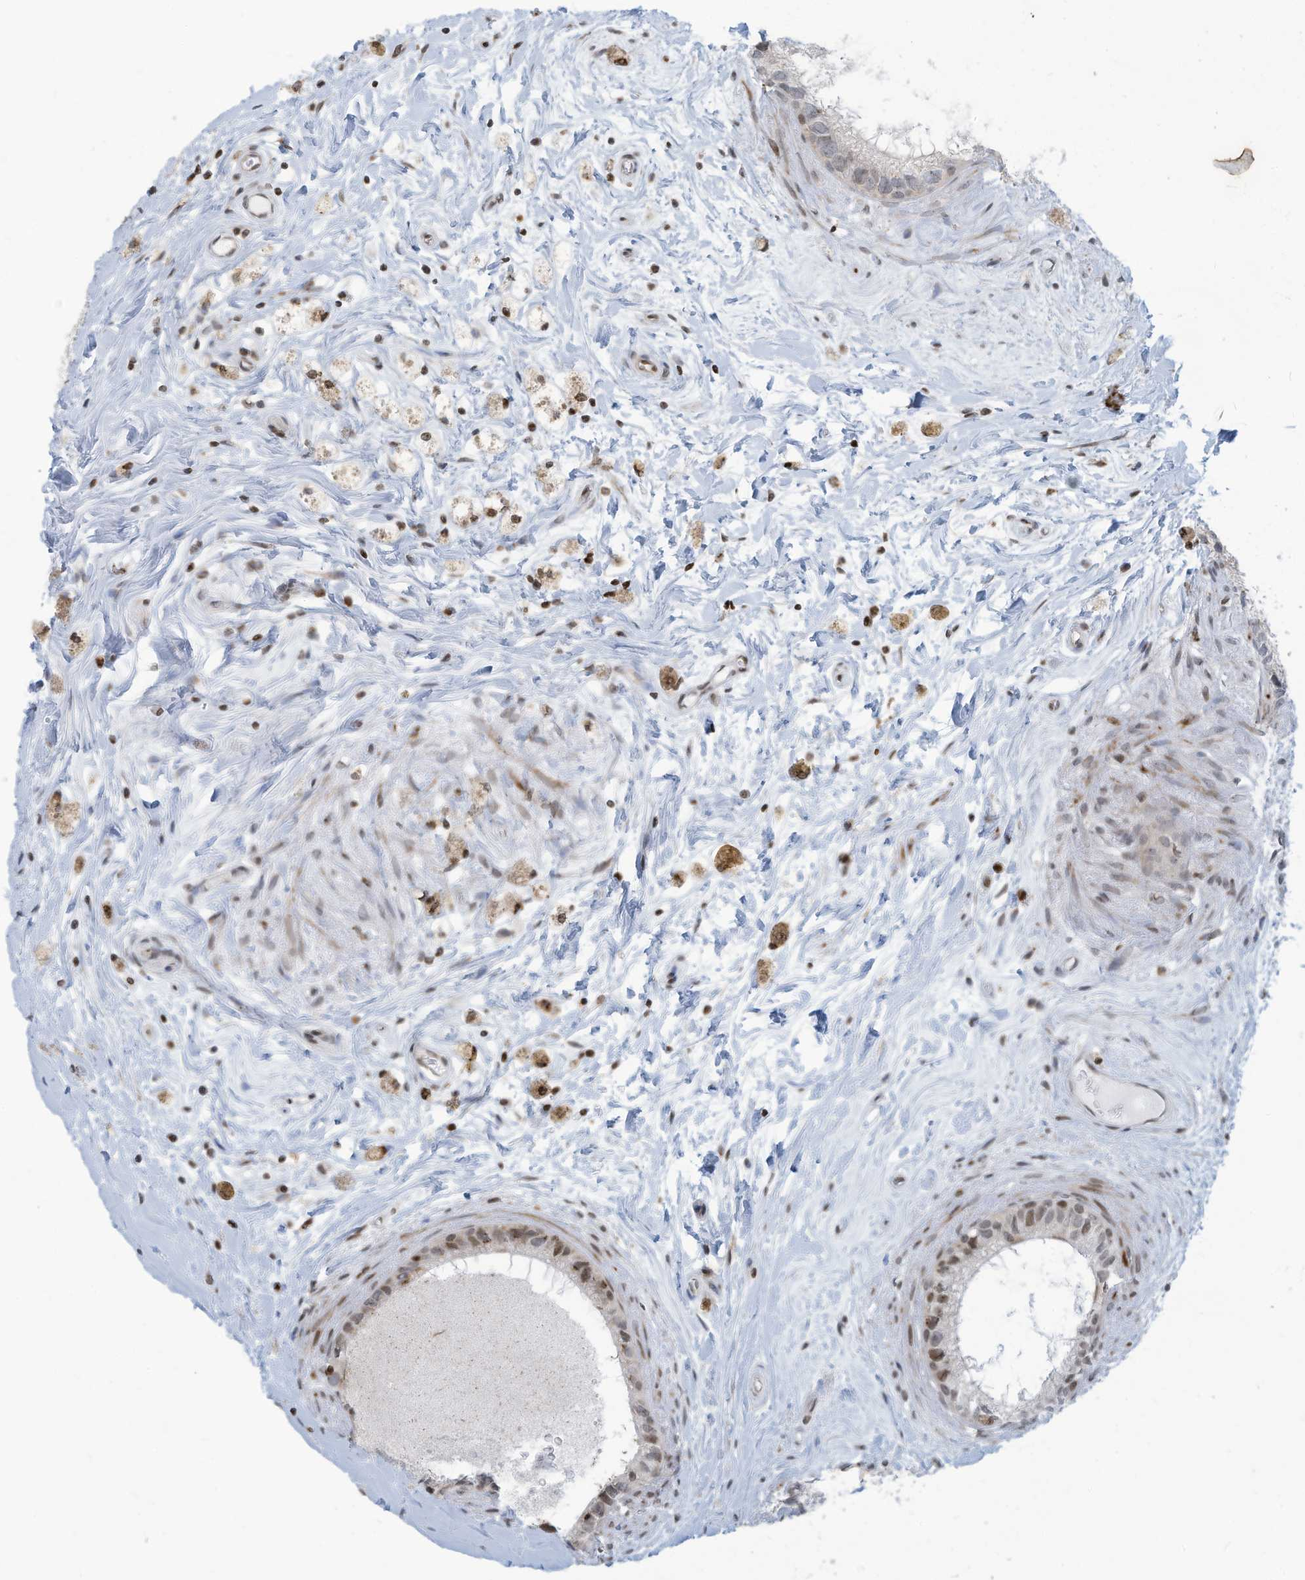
{"staining": {"intensity": "strong", "quantity": "25%-75%", "location": "nuclear"}, "tissue": "epididymis", "cell_type": "Glandular cells", "image_type": "normal", "snomed": [{"axis": "morphology", "description": "Normal tissue, NOS"}, {"axis": "topography", "description": "Epididymis"}], "caption": "Strong nuclear expression is identified in approximately 25%-75% of glandular cells in benign epididymis. (brown staining indicates protein expression, while blue staining denotes nuclei).", "gene": "ADI1", "patient": {"sex": "male", "age": 80}}